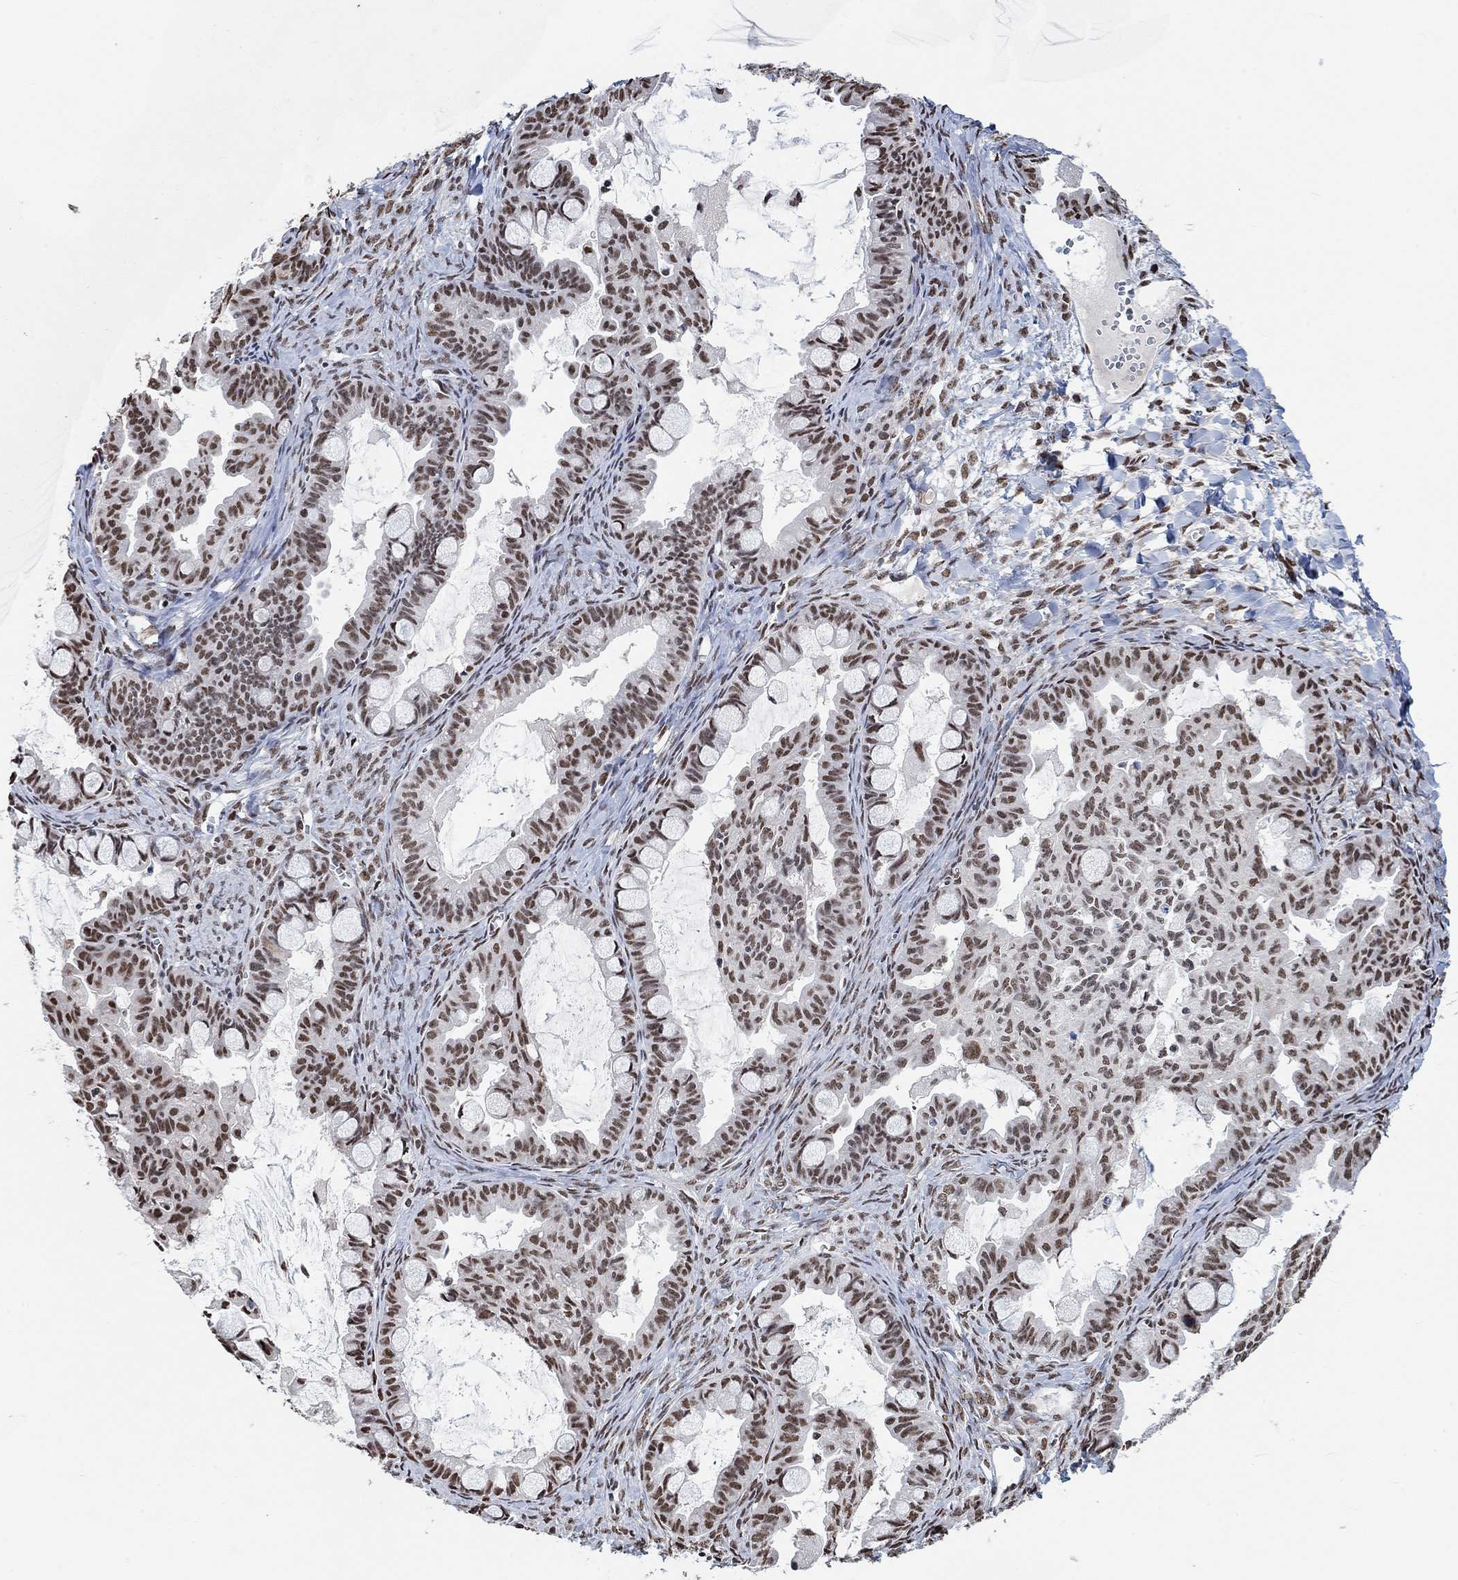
{"staining": {"intensity": "moderate", "quantity": "25%-75%", "location": "nuclear"}, "tissue": "ovarian cancer", "cell_type": "Tumor cells", "image_type": "cancer", "snomed": [{"axis": "morphology", "description": "Cystadenocarcinoma, mucinous, NOS"}, {"axis": "topography", "description": "Ovary"}], "caption": "Tumor cells show medium levels of moderate nuclear staining in about 25%-75% of cells in ovarian cancer. The protein of interest is shown in brown color, while the nuclei are stained blue.", "gene": "USP39", "patient": {"sex": "female", "age": 63}}